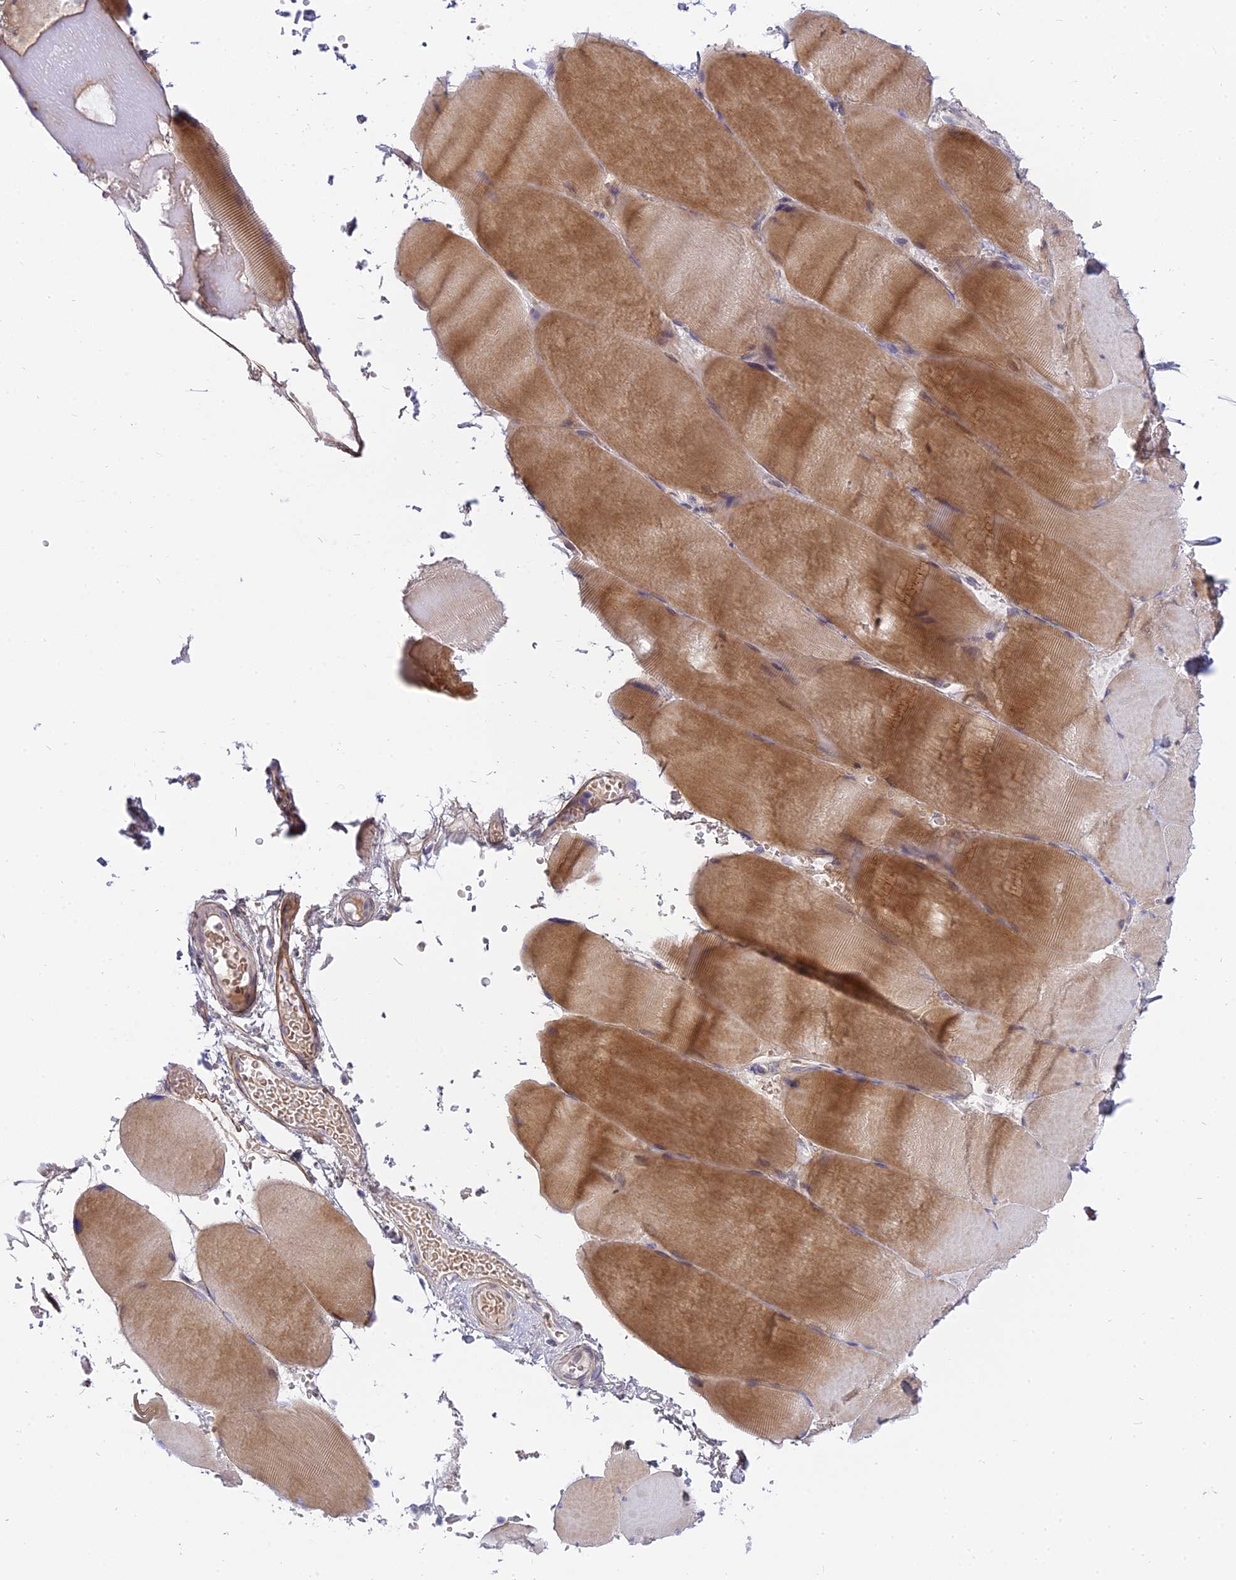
{"staining": {"intensity": "moderate", "quantity": "25%-75%", "location": "cytoplasmic/membranous"}, "tissue": "skeletal muscle", "cell_type": "Myocytes", "image_type": "normal", "snomed": [{"axis": "morphology", "description": "Normal tissue, NOS"}, {"axis": "topography", "description": "Skeletal muscle"}, {"axis": "topography", "description": "Head-Neck"}], "caption": "Immunohistochemical staining of benign human skeletal muscle shows moderate cytoplasmic/membranous protein staining in approximately 25%-75% of myocytes. (IHC, brightfield microscopy, high magnification).", "gene": "MBD3L1", "patient": {"sex": "male", "age": 66}}